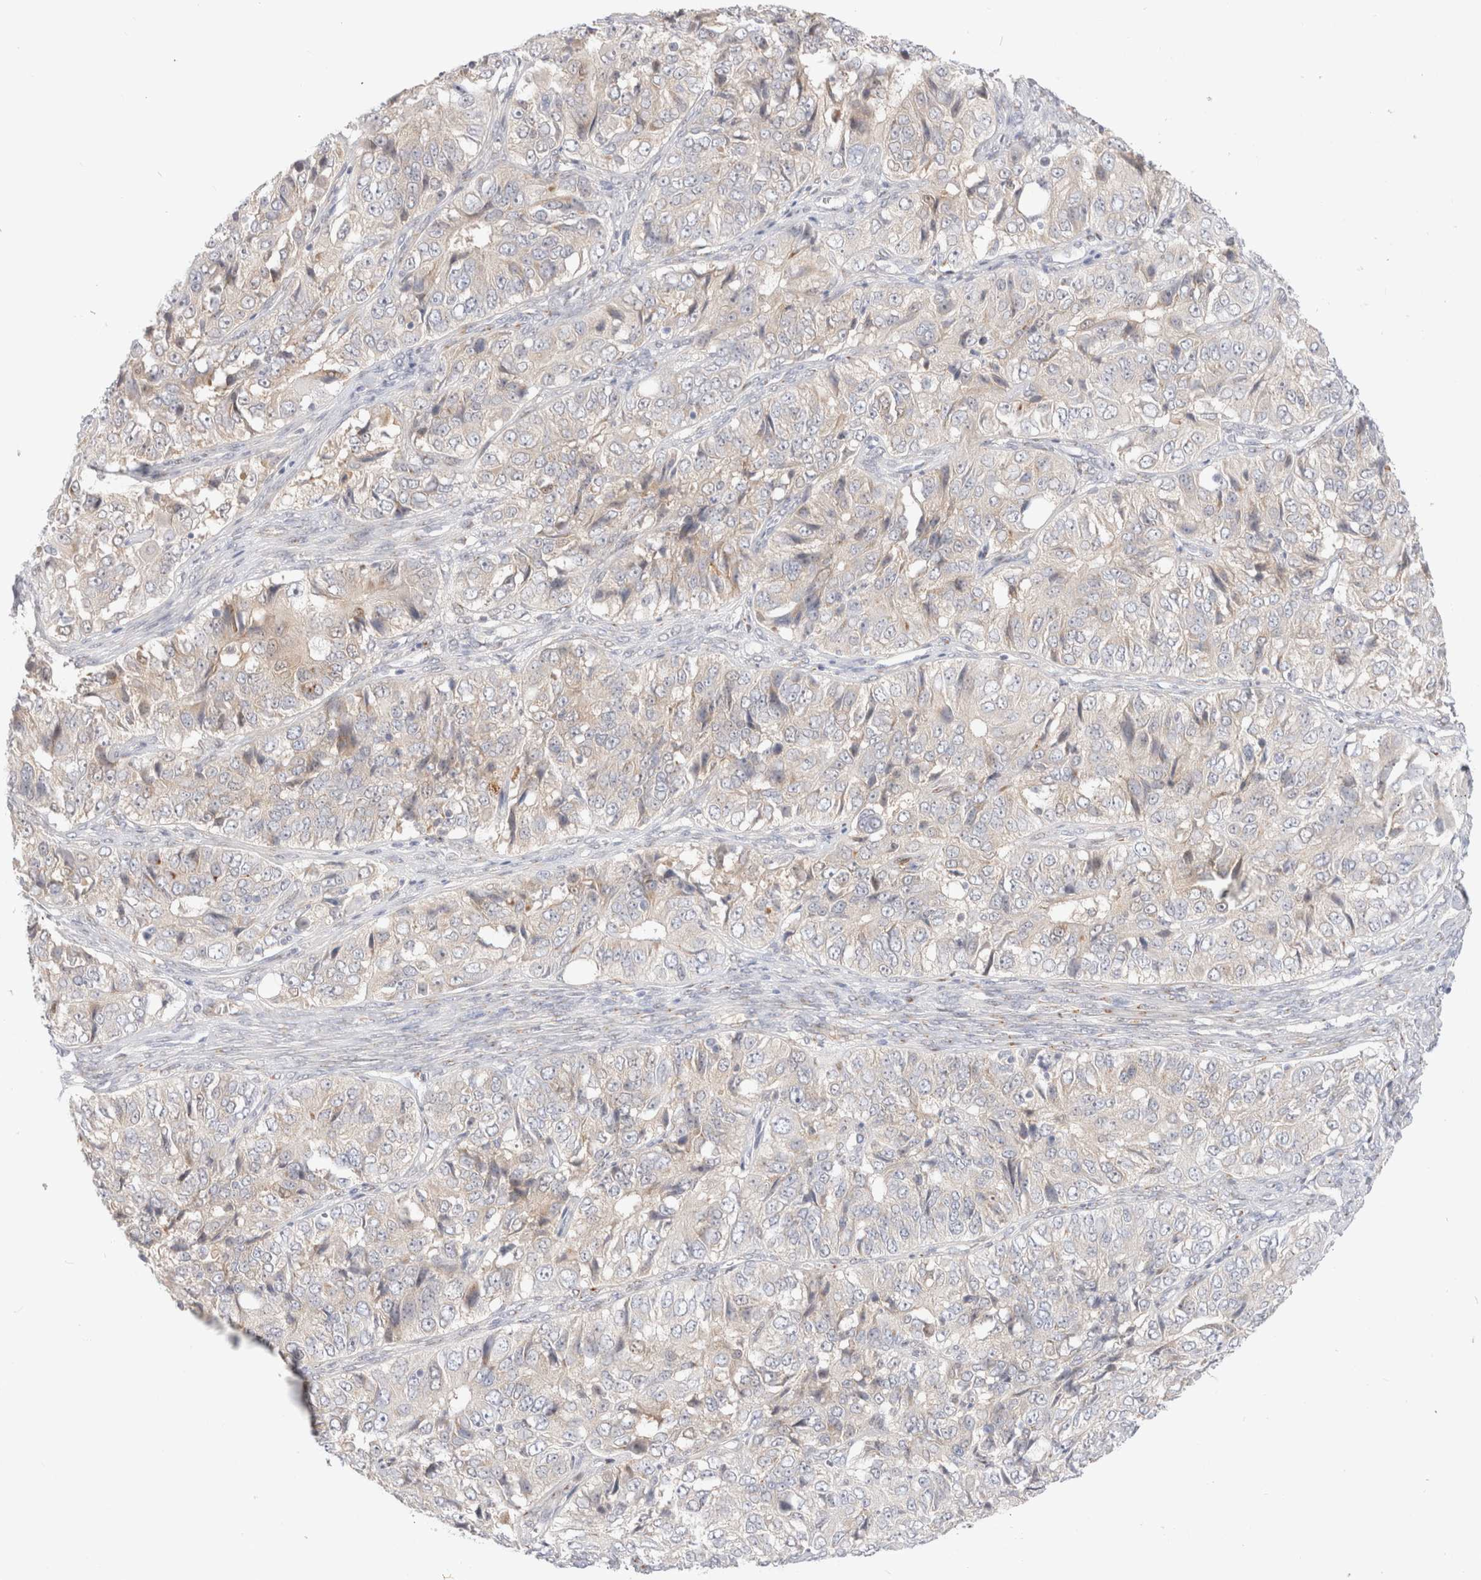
{"staining": {"intensity": "negative", "quantity": "none", "location": "none"}, "tissue": "ovarian cancer", "cell_type": "Tumor cells", "image_type": "cancer", "snomed": [{"axis": "morphology", "description": "Carcinoma, endometroid"}, {"axis": "topography", "description": "Ovary"}], "caption": "A high-resolution micrograph shows immunohistochemistry (IHC) staining of endometroid carcinoma (ovarian), which exhibits no significant expression in tumor cells.", "gene": "EFCAB13", "patient": {"sex": "female", "age": 51}}